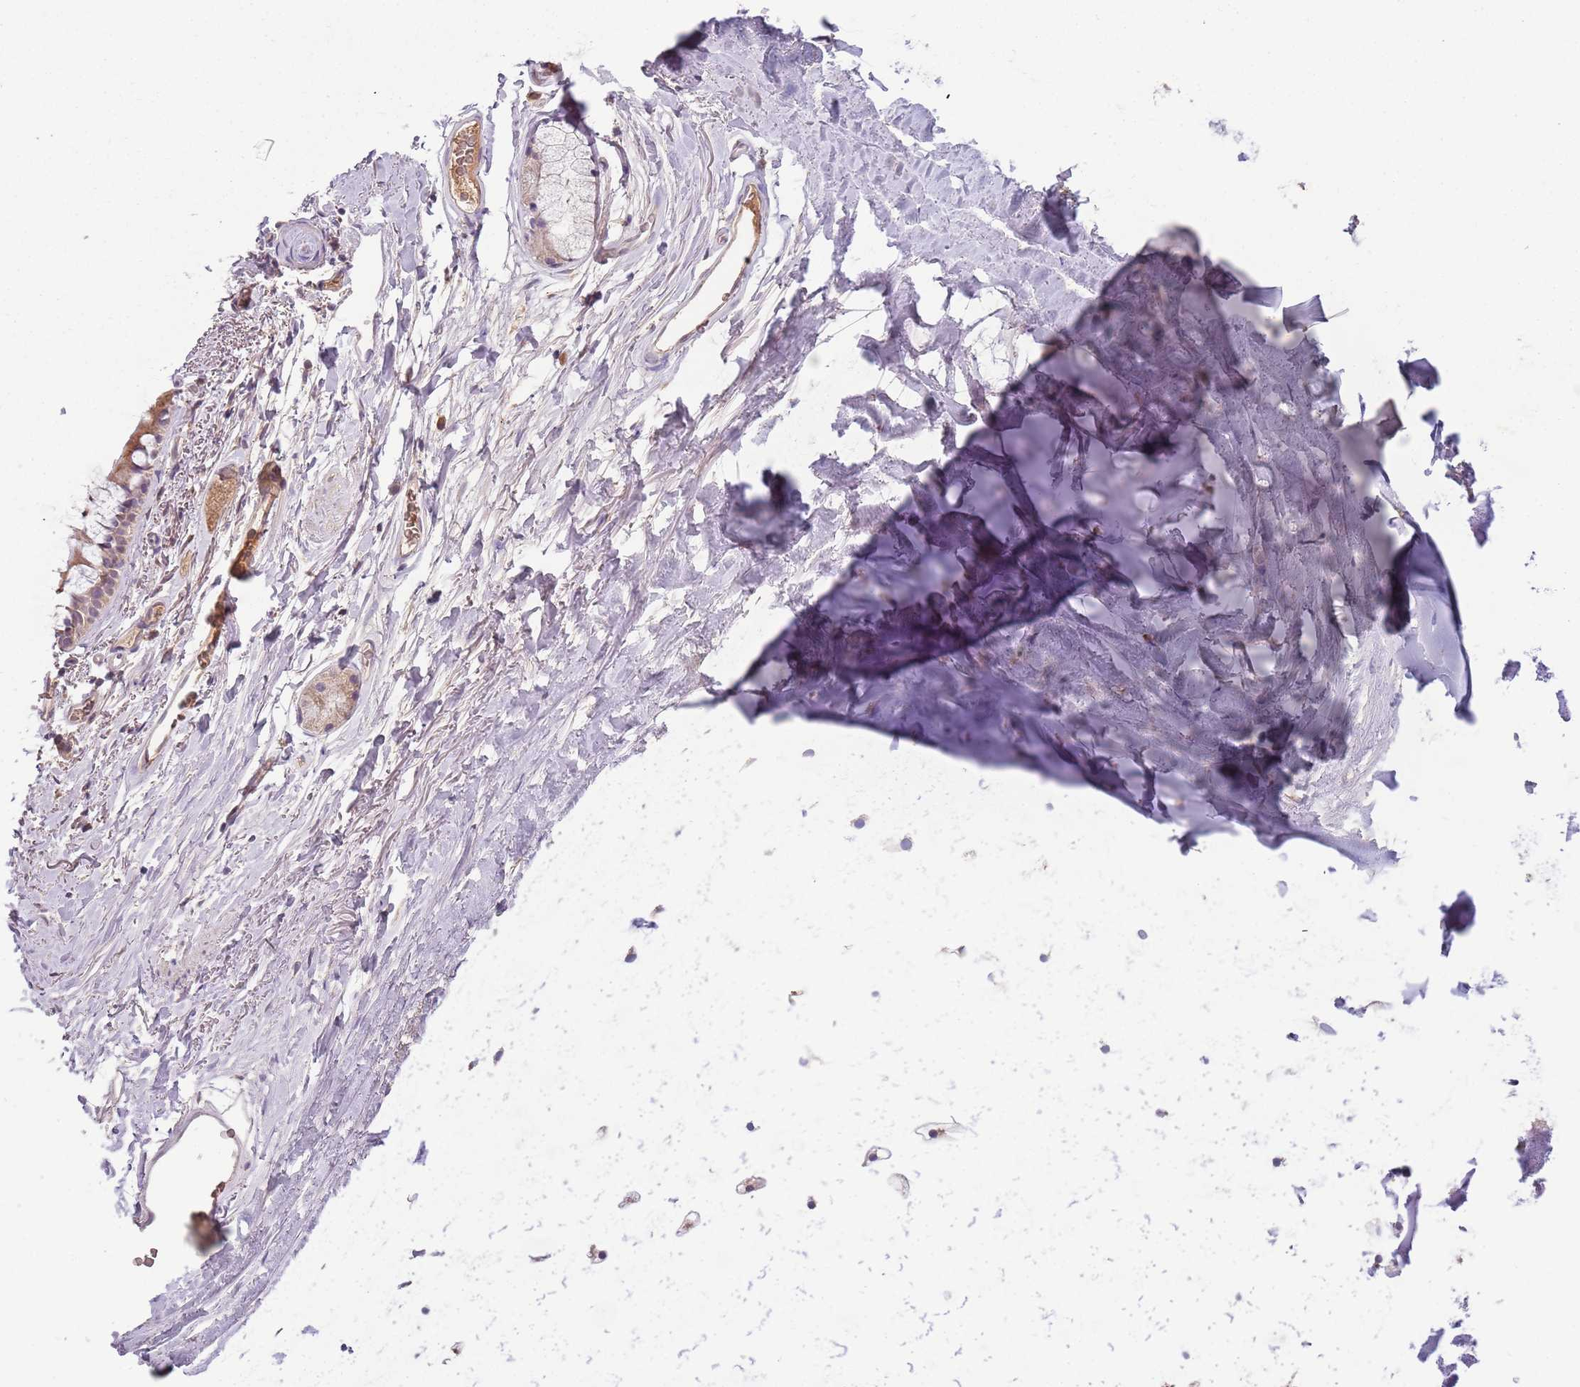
{"staining": {"intensity": "negative", "quantity": "none", "location": "none"}, "tissue": "adipose tissue", "cell_type": "Adipocytes", "image_type": "normal", "snomed": [{"axis": "morphology", "description": "Normal tissue, NOS"}, {"axis": "topography", "description": "Lymph node"}, {"axis": "topography", "description": "Bronchus"}], "caption": "Immunohistochemical staining of unremarkable adipose tissue demonstrates no significant positivity in adipocytes. Brightfield microscopy of IHC stained with DAB (brown) and hematoxylin (blue), captured at high magnification.", "gene": "FECH", "patient": {"sex": "male", "age": 63}}